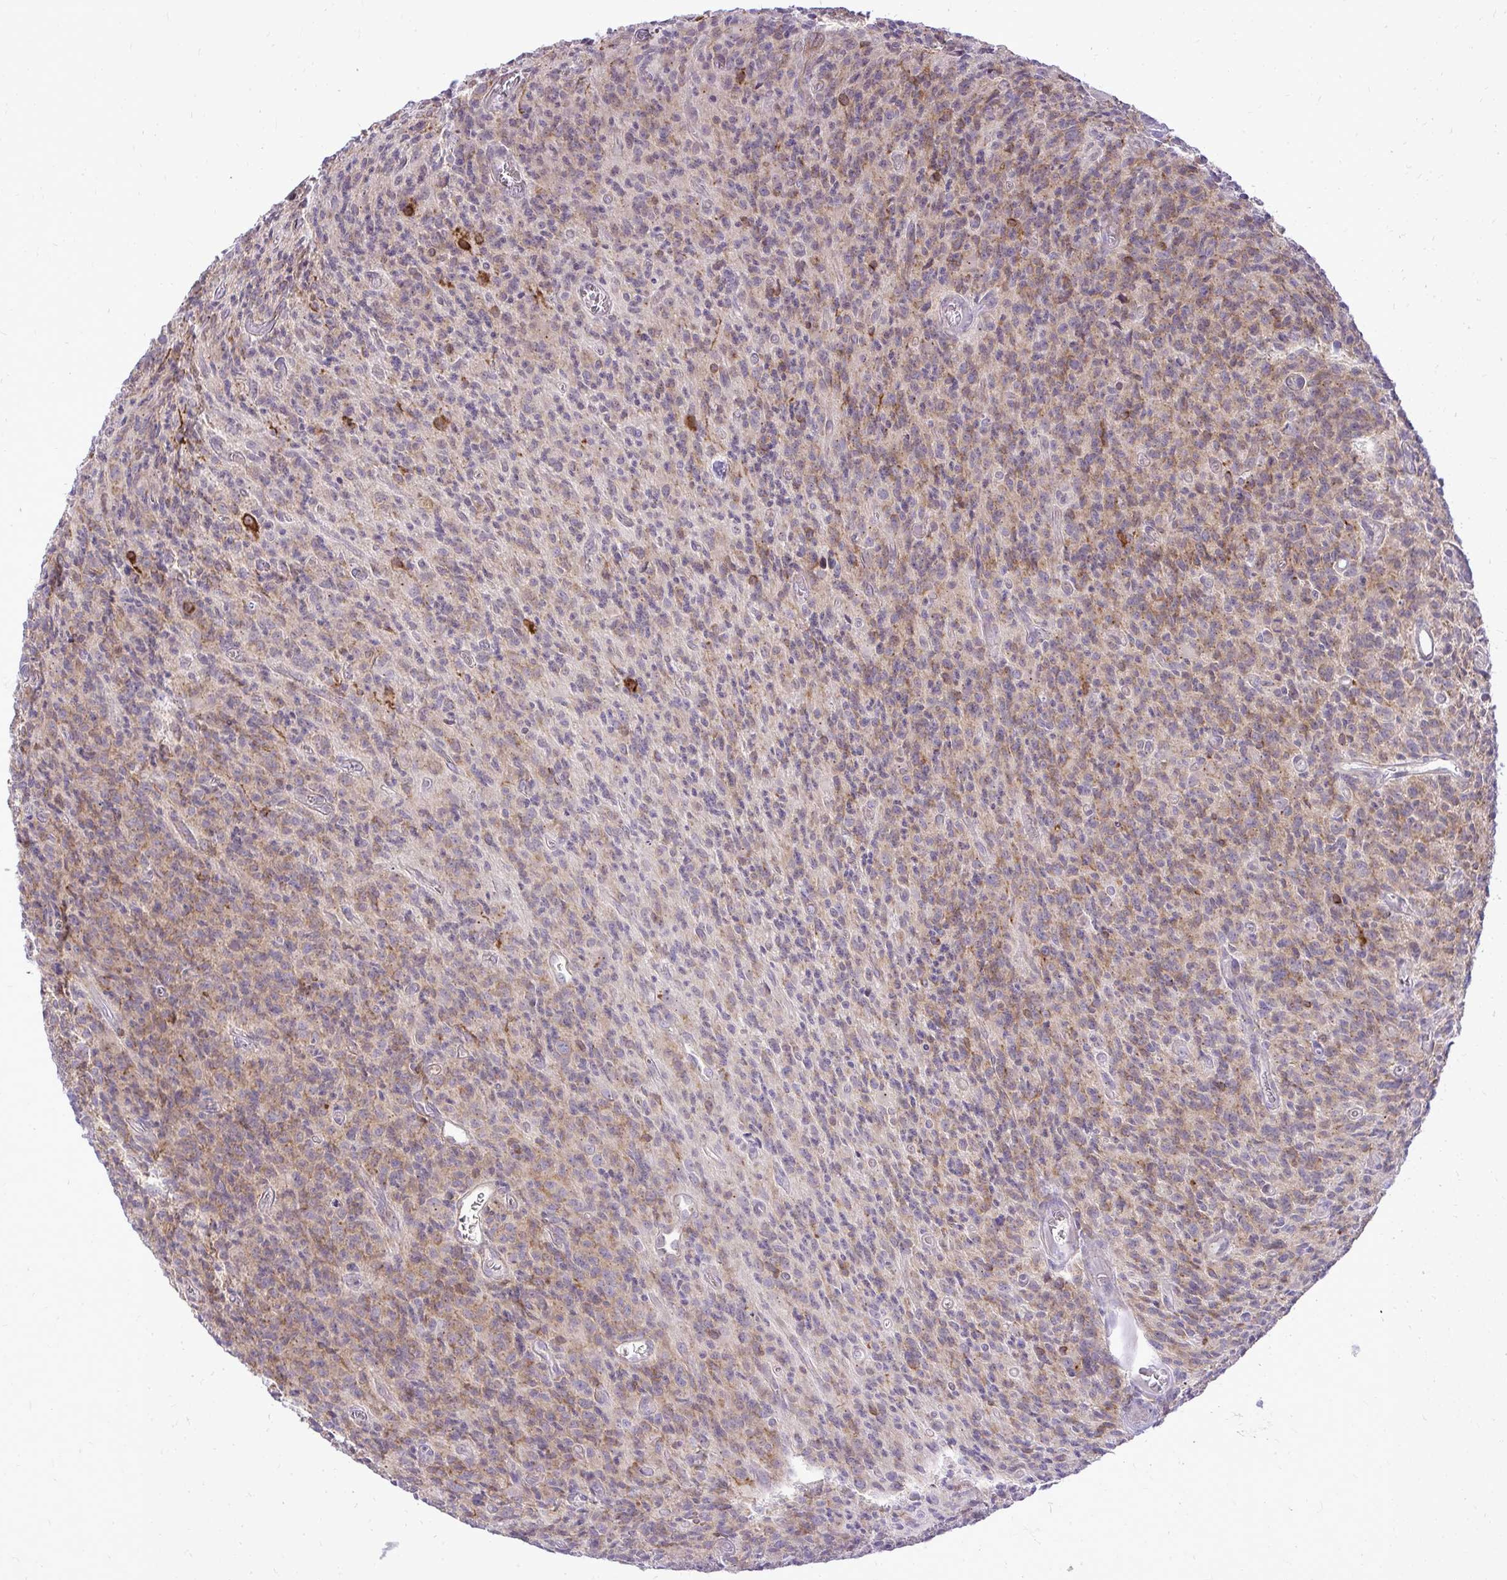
{"staining": {"intensity": "weak", "quantity": "25%-75%", "location": "cytoplasmic/membranous"}, "tissue": "glioma", "cell_type": "Tumor cells", "image_type": "cancer", "snomed": [{"axis": "morphology", "description": "Glioma, malignant, High grade"}, {"axis": "topography", "description": "Brain"}], "caption": "Protein staining reveals weak cytoplasmic/membranous positivity in approximately 25%-75% of tumor cells in glioma.", "gene": "SPTBN2", "patient": {"sex": "male", "age": 76}}